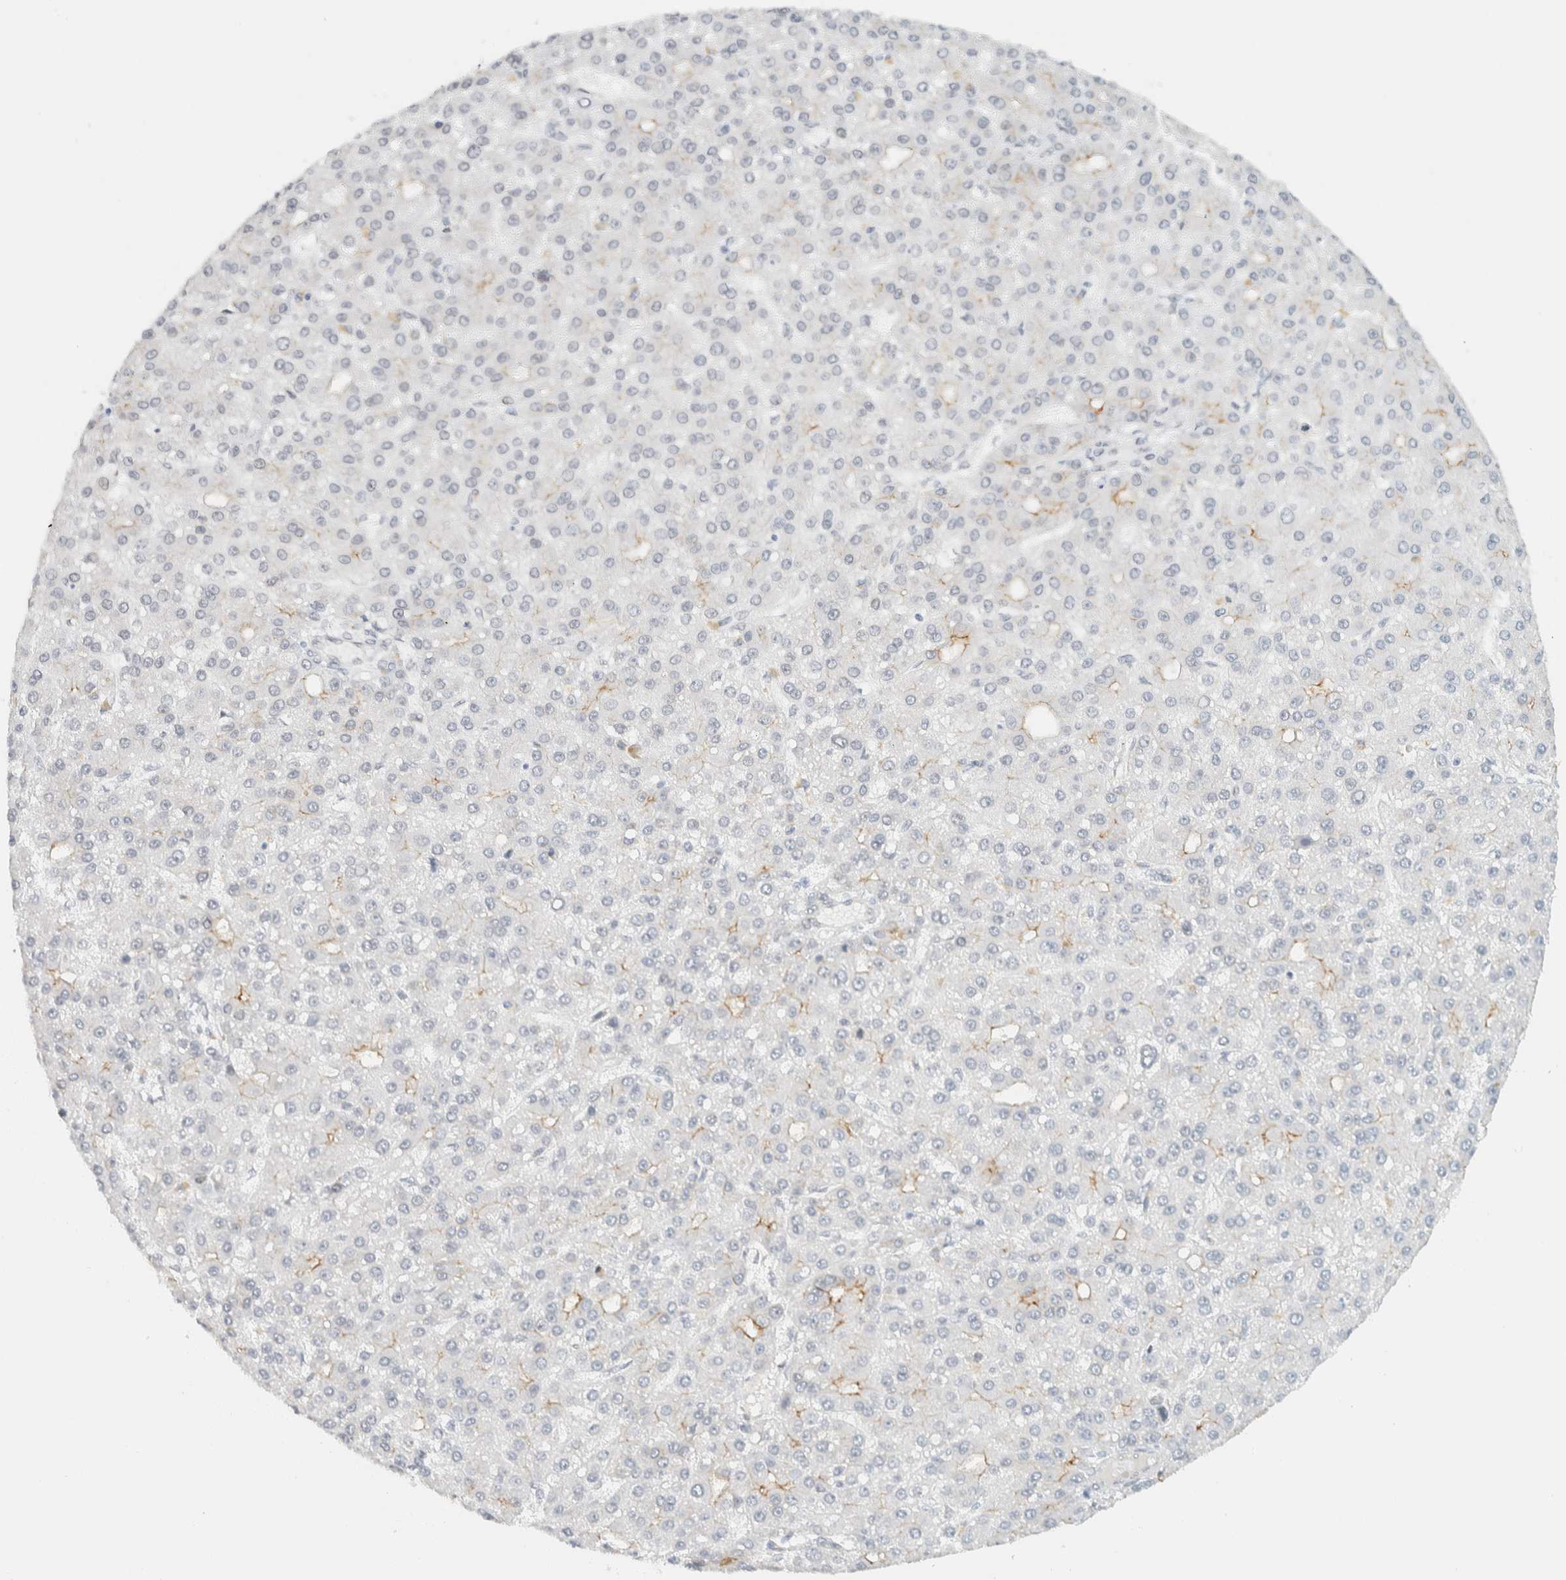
{"staining": {"intensity": "weak", "quantity": "<25%", "location": "cytoplasmic/membranous"}, "tissue": "liver cancer", "cell_type": "Tumor cells", "image_type": "cancer", "snomed": [{"axis": "morphology", "description": "Carcinoma, Hepatocellular, NOS"}, {"axis": "topography", "description": "Liver"}], "caption": "Tumor cells show no significant protein staining in liver cancer.", "gene": "C1QTNF12", "patient": {"sex": "male", "age": 67}}